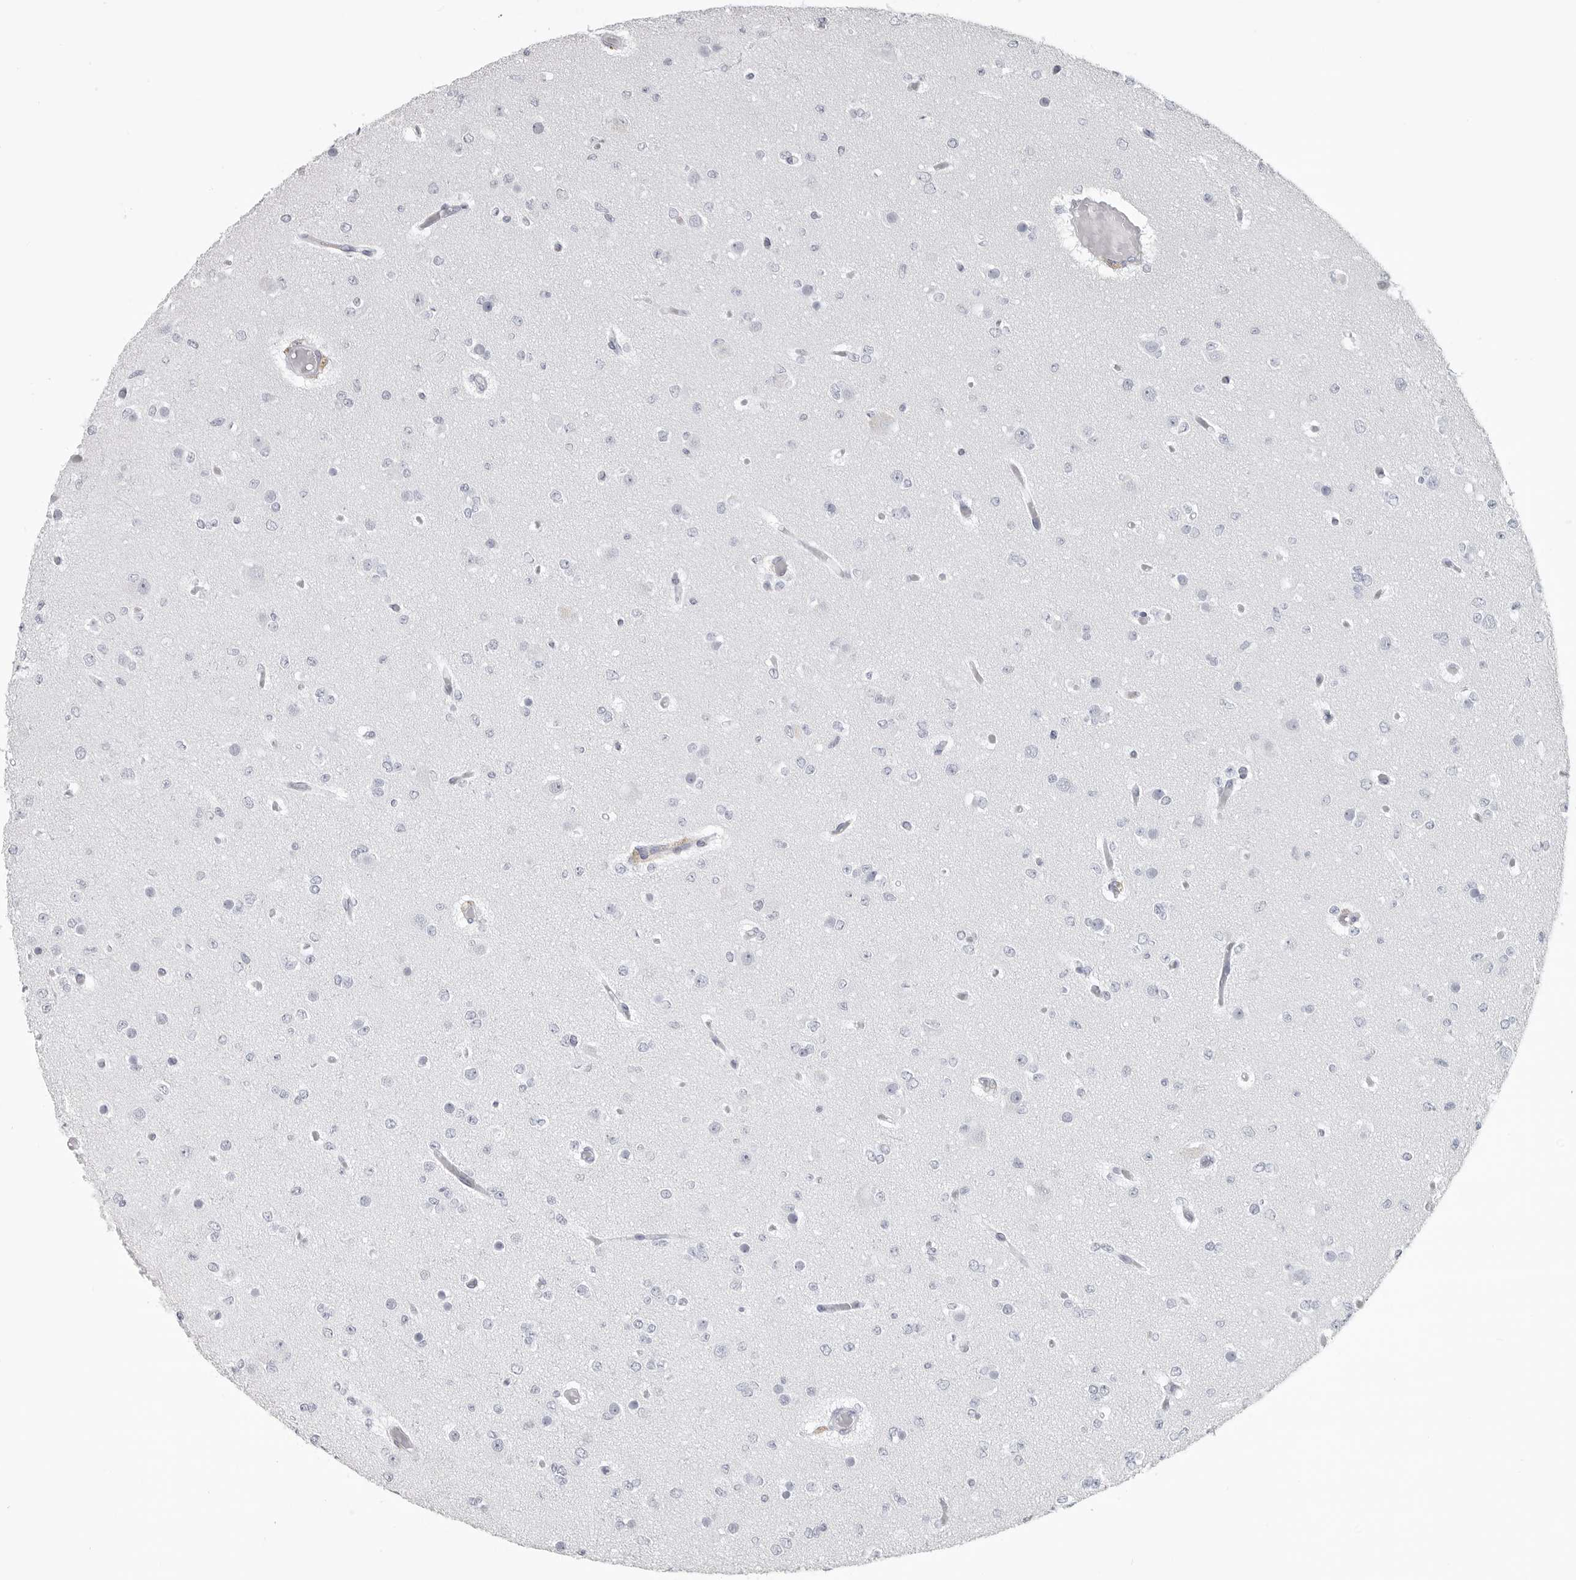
{"staining": {"intensity": "negative", "quantity": "none", "location": "none"}, "tissue": "glioma", "cell_type": "Tumor cells", "image_type": "cancer", "snomed": [{"axis": "morphology", "description": "Glioma, malignant, Low grade"}, {"axis": "topography", "description": "Brain"}], "caption": "Immunohistochemistry (IHC) micrograph of neoplastic tissue: glioma stained with DAB (3,3'-diaminobenzidine) reveals no significant protein expression in tumor cells.", "gene": "LY6D", "patient": {"sex": "female", "age": 22}}